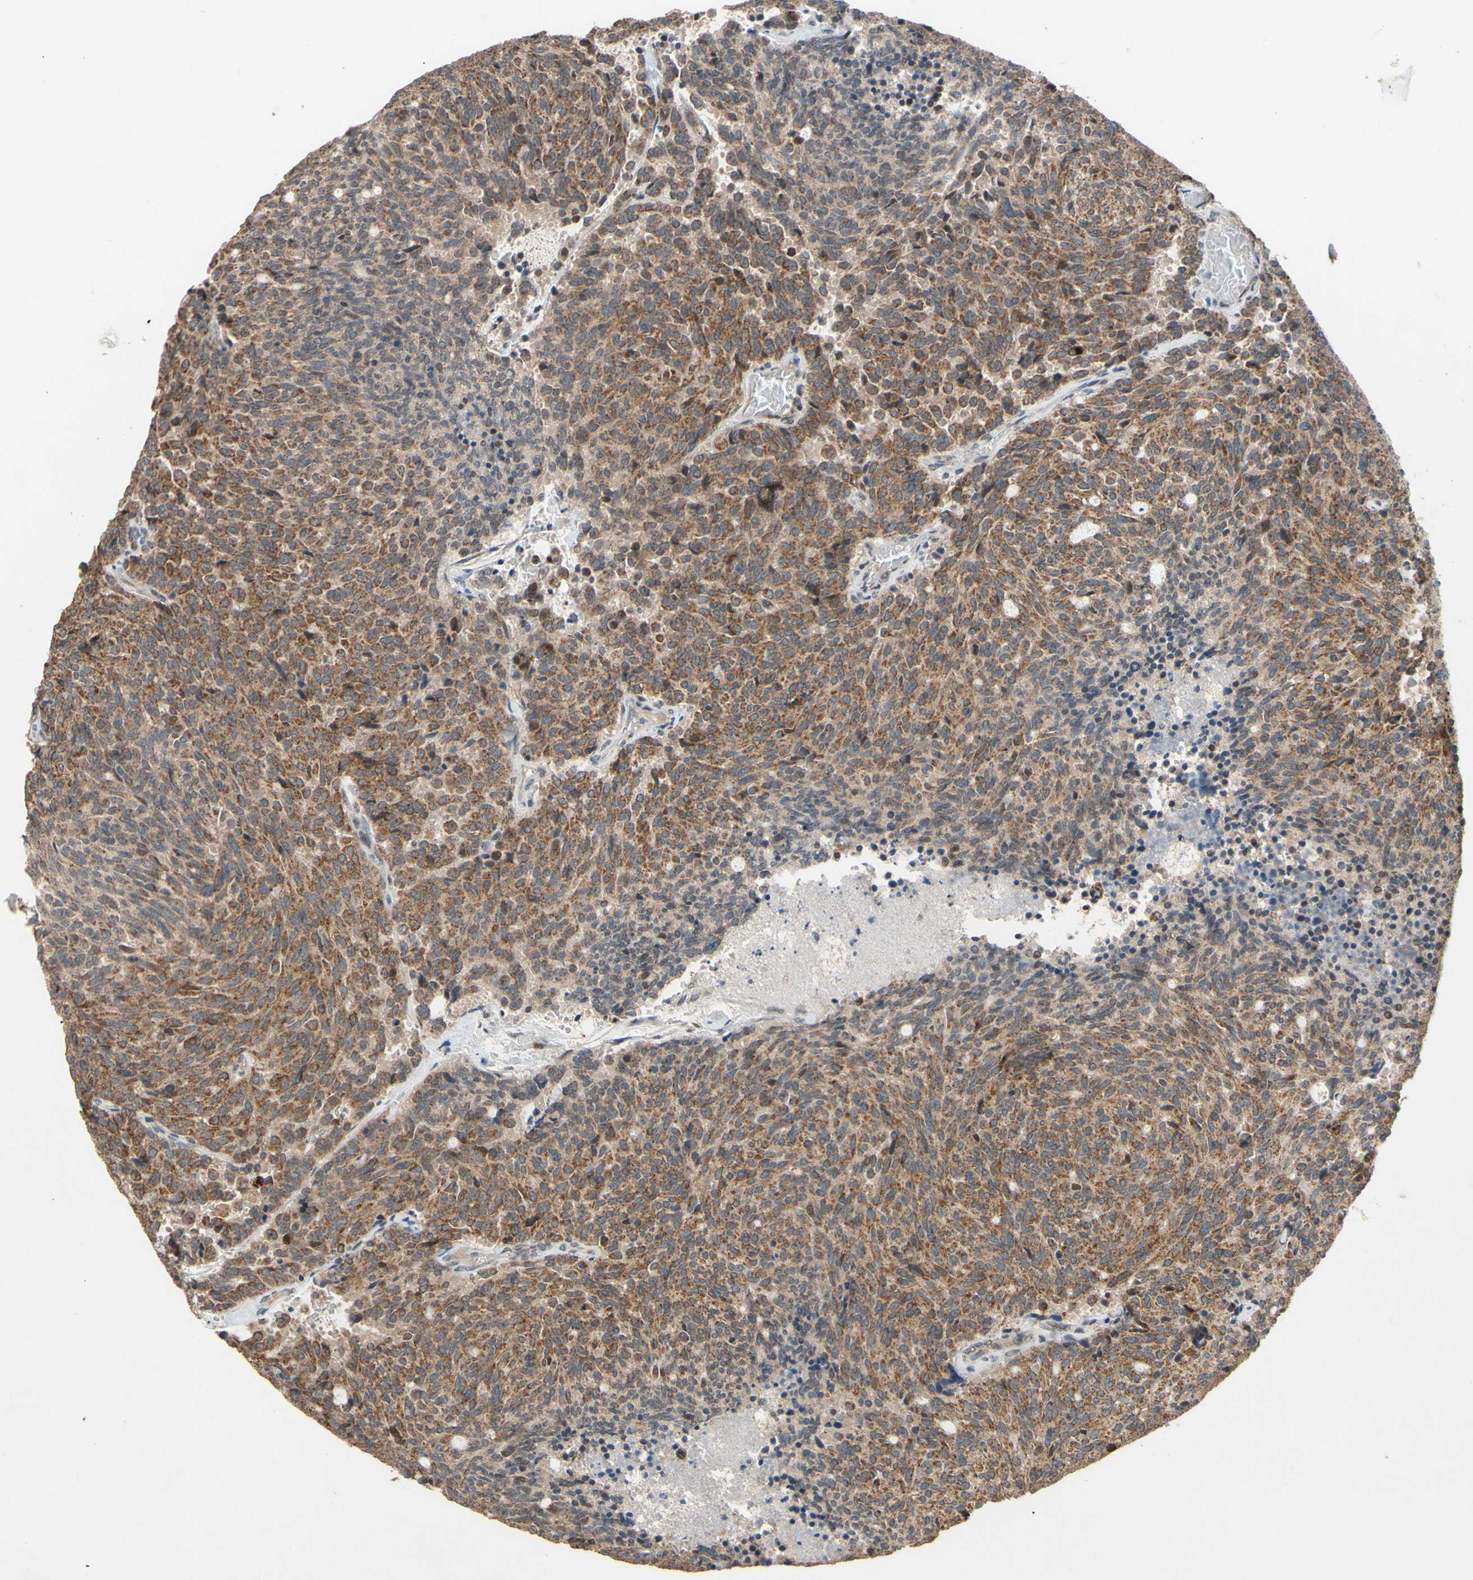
{"staining": {"intensity": "moderate", "quantity": ">75%", "location": "cytoplasmic/membranous"}, "tissue": "carcinoid", "cell_type": "Tumor cells", "image_type": "cancer", "snomed": [{"axis": "morphology", "description": "Carcinoid, malignant, NOS"}, {"axis": "topography", "description": "Pancreas"}], "caption": "This is a micrograph of IHC staining of carcinoid, which shows moderate expression in the cytoplasmic/membranous of tumor cells.", "gene": "CD164", "patient": {"sex": "female", "age": 54}}